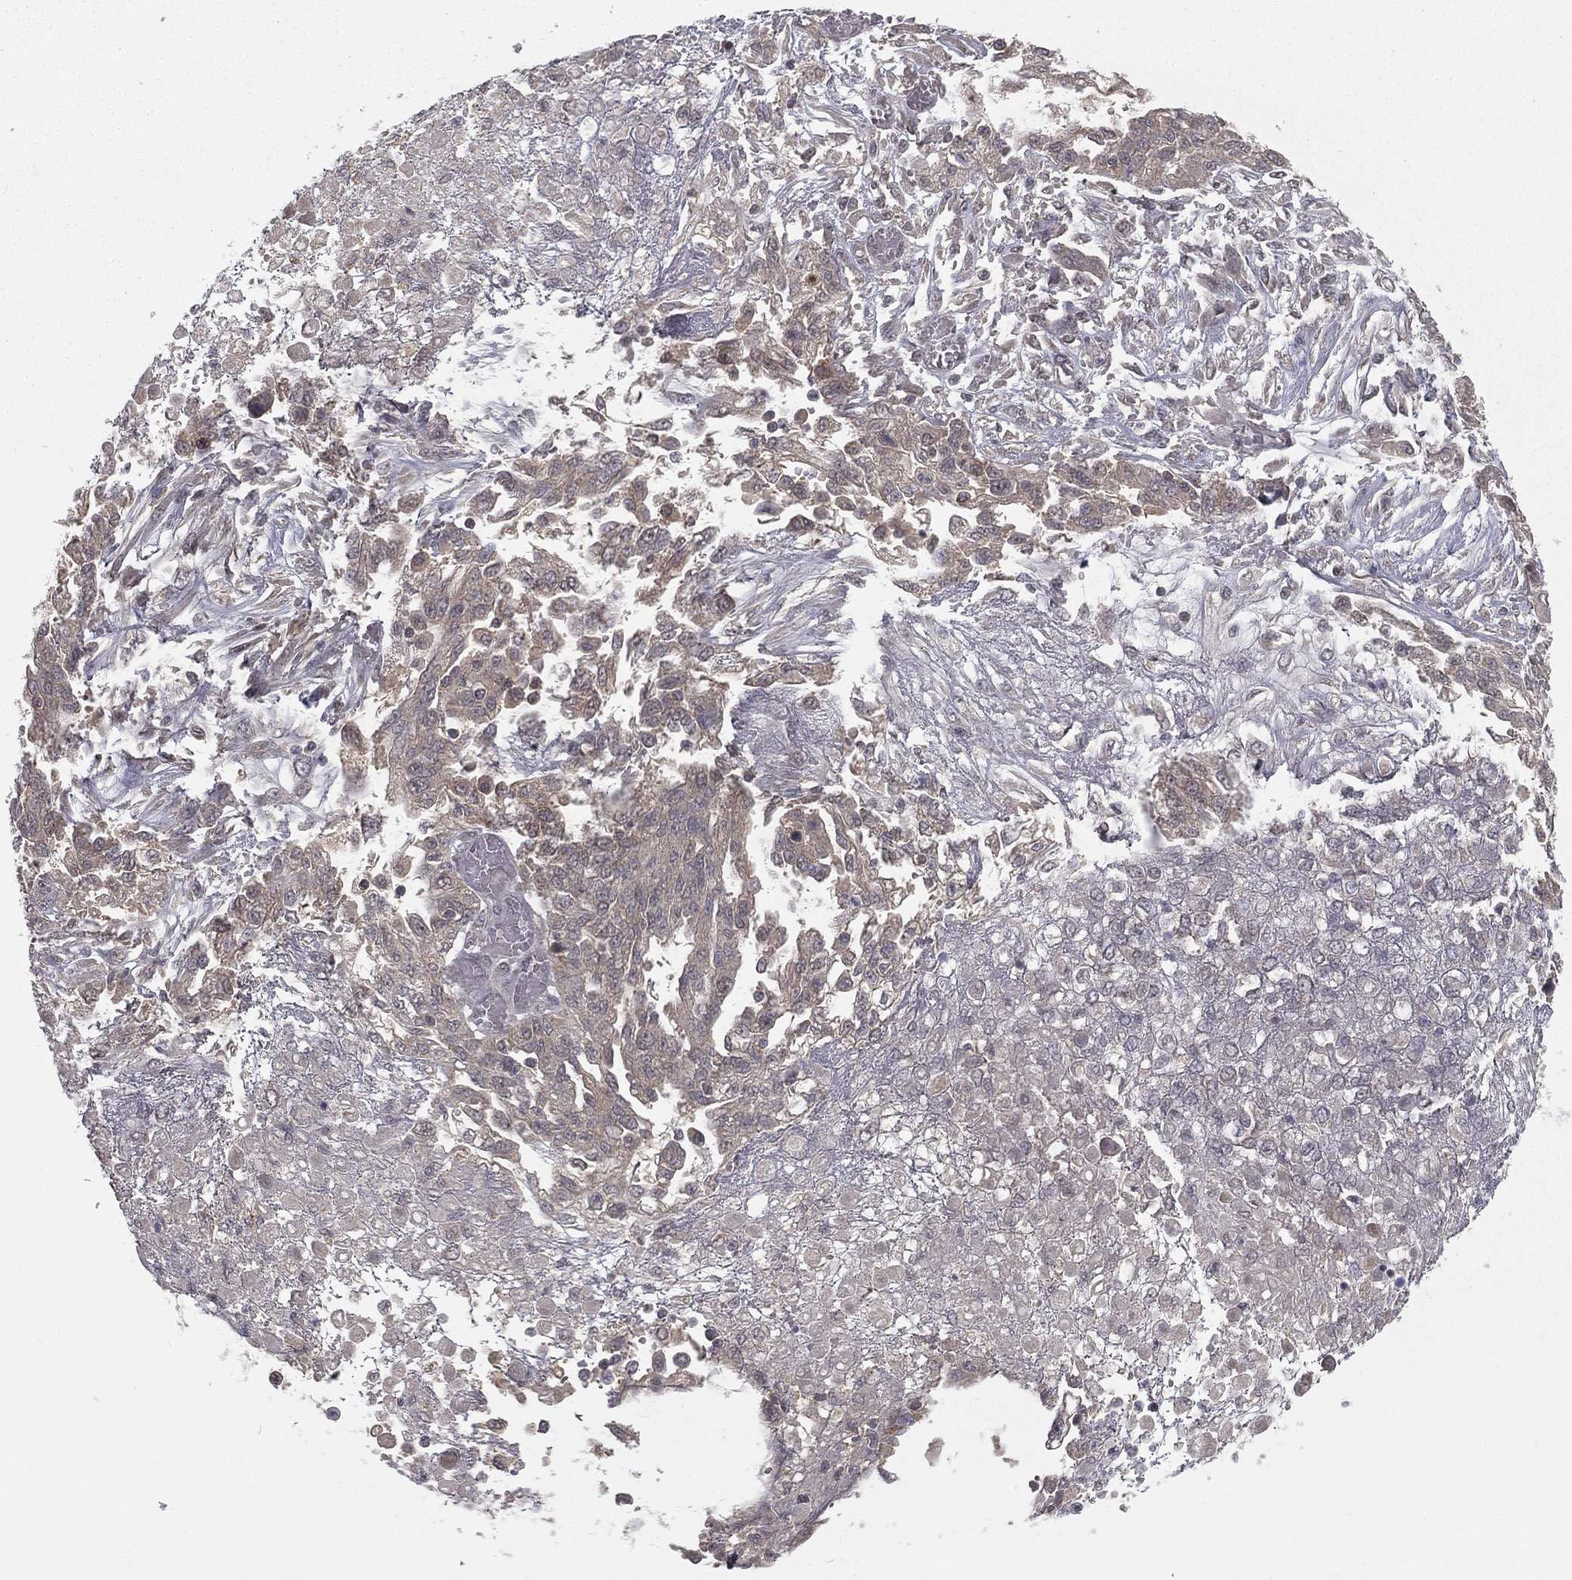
{"staining": {"intensity": "negative", "quantity": "none", "location": "none"}, "tissue": "ovarian cancer", "cell_type": "Tumor cells", "image_type": "cancer", "snomed": [{"axis": "morphology", "description": "Cystadenocarcinoma, serous, NOS"}, {"axis": "topography", "description": "Ovary"}], "caption": "Immunohistochemical staining of serous cystadenocarcinoma (ovarian) exhibits no significant staining in tumor cells.", "gene": "ZDHHC15", "patient": {"sex": "female", "age": 67}}